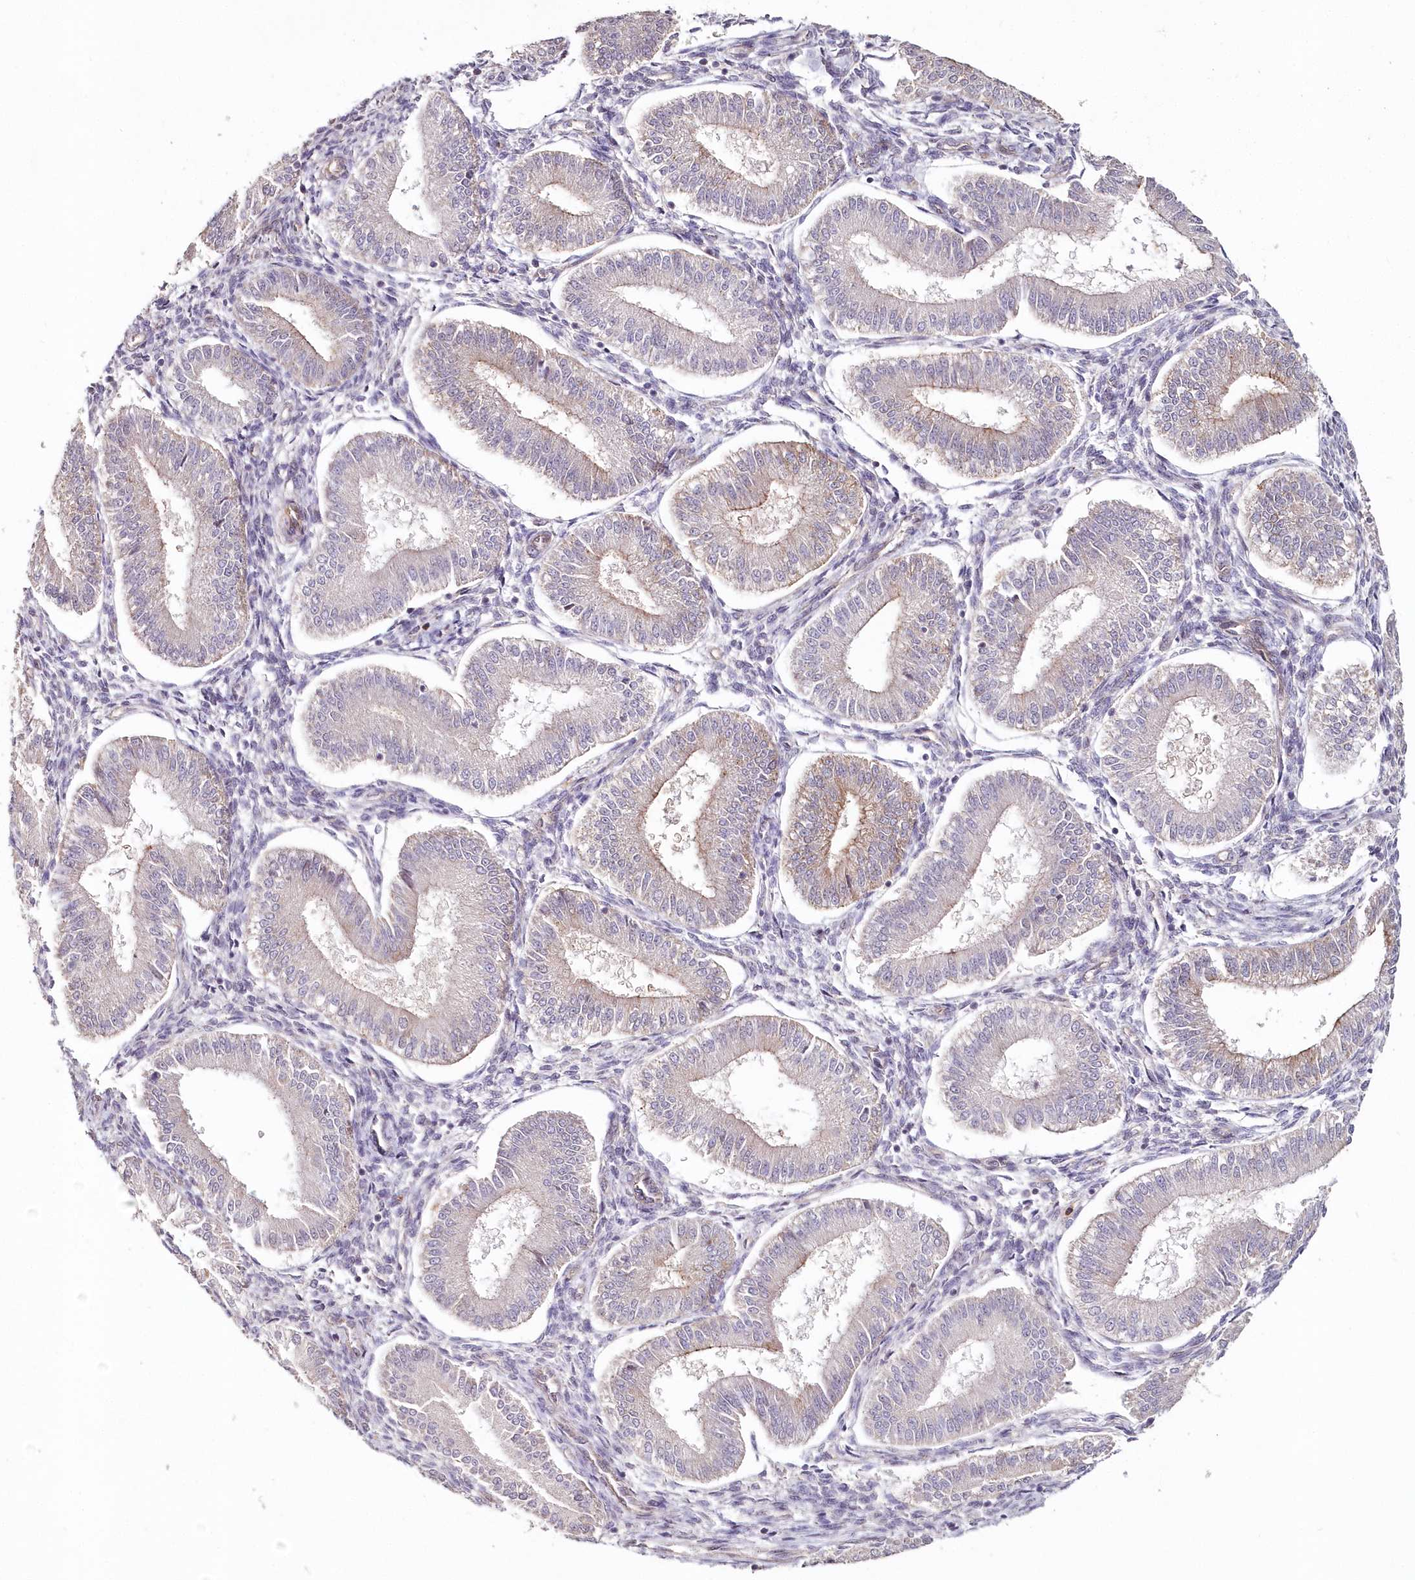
{"staining": {"intensity": "negative", "quantity": "none", "location": "none"}, "tissue": "endometrium", "cell_type": "Cells in endometrial stroma", "image_type": "normal", "snomed": [{"axis": "morphology", "description": "Normal tissue, NOS"}, {"axis": "topography", "description": "Endometrium"}], "caption": "A high-resolution photomicrograph shows immunohistochemistry staining of unremarkable endometrium, which displays no significant expression in cells in endometrial stroma. The staining is performed using DAB (3,3'-diaminobenzidine) brown chromogen with nuclei counter-stained in using hematoxylin.", "gene": "HYCC2", "patient": {"sex": "female", "age": 39}}